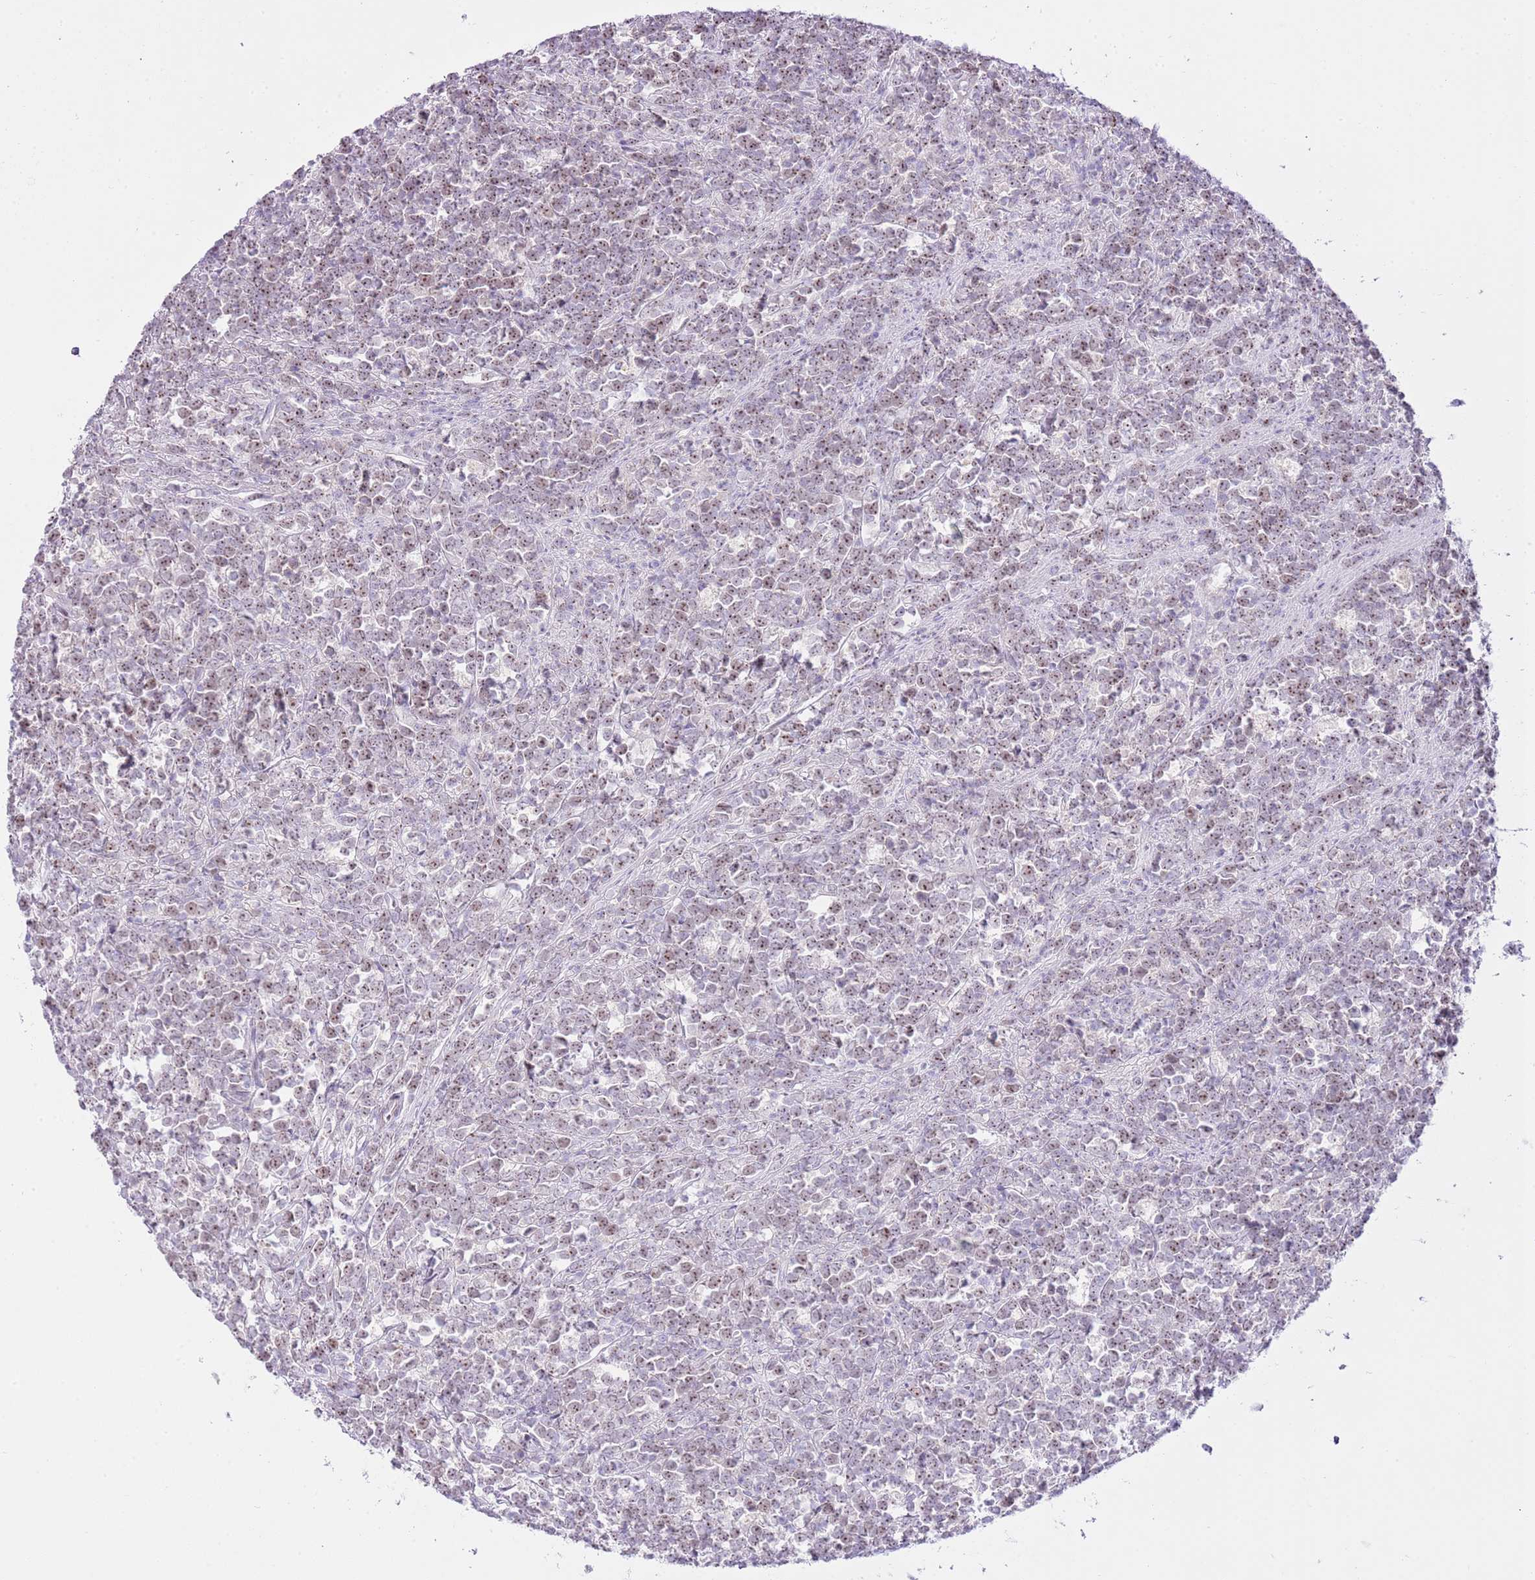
{"staining": {"intensity": "weak", "quantity": ">75%", "location": "nuclear"}, "tissue": "lymphoma", "cell_type": "Tumor cells", "image_type": "cancer", "snomed": [{"axis": "morphology", "description": "Malignant lymphoma, non-Hodgkin's type, High grade"}, {"axis": "topography", "description": "Small intestine"}, {"axis": "topography", "description": "Colon"}], "caption": "Weak nuclear staining is identified in approximately >75% of tumor cells in lymphoma. (brown staining indicates protein expression, while blue staining denotes nuclei).", "gene": "FBRSL1", "patient": {"sex": "male", "age": 8}}